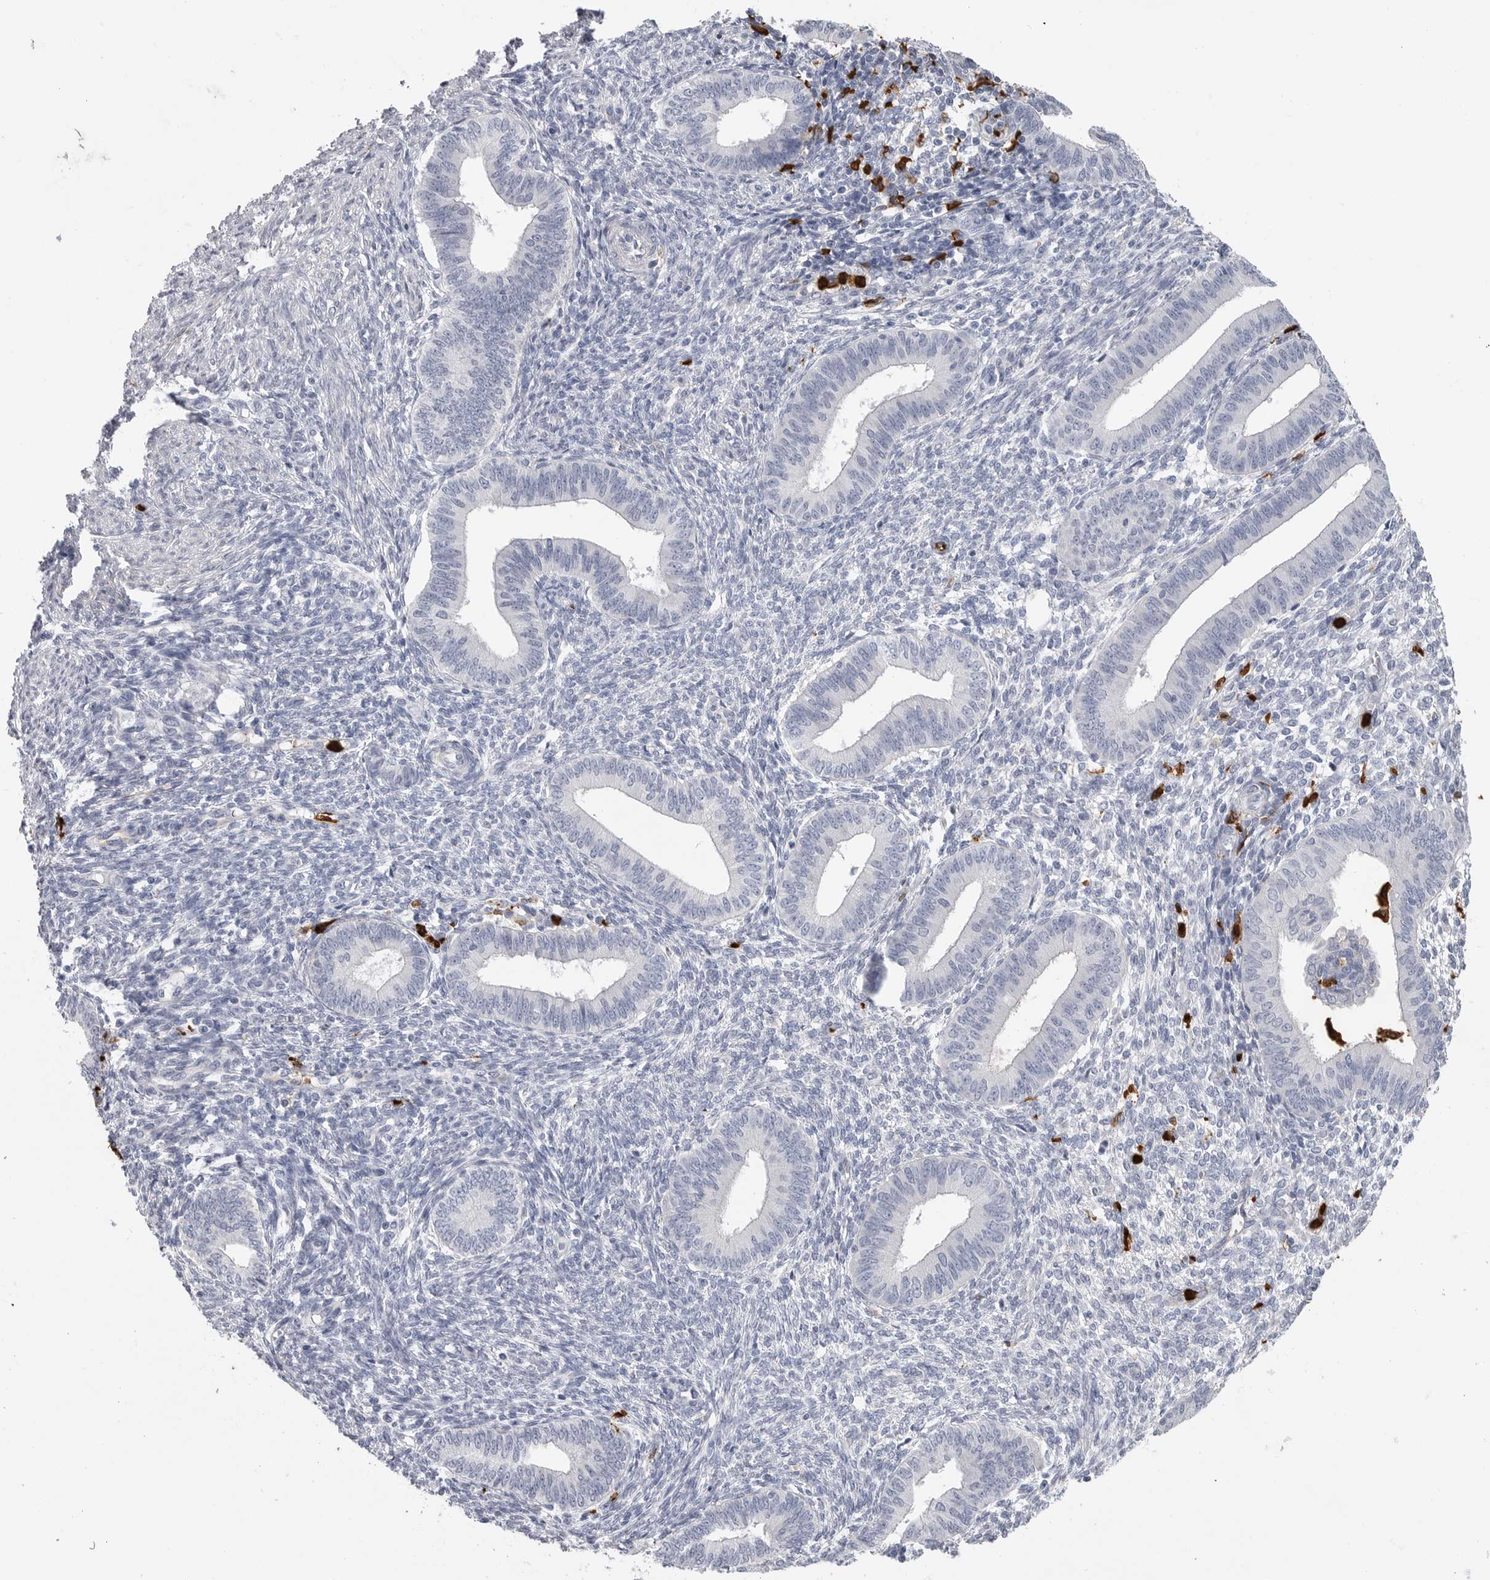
{"staining": {"intensity": "negative", "quantity": "none", "location": "none"}, "tissue": "endometrium", "cell_type": "Cells in endometrial stroma", "image_type": "normal", "snomed": [{"axis": "morphology", "description": "Normal tissue, NOS"}, {"axis": "topography", "description": "Endometrium"}], "caption": "IHC image of benign endometrium: endometrium stained with DAB (3,3'-diaminobenzidine) shows no significant protein expression in cells in endometrial stroma. The staining is performed using DAB (3,3'-diaminobenzidine) brown chromogen with nuclei counter-stained in using hematoxylin.", "gene": "CYB561D1", "patient": {"sex": "female", "age": 46}}